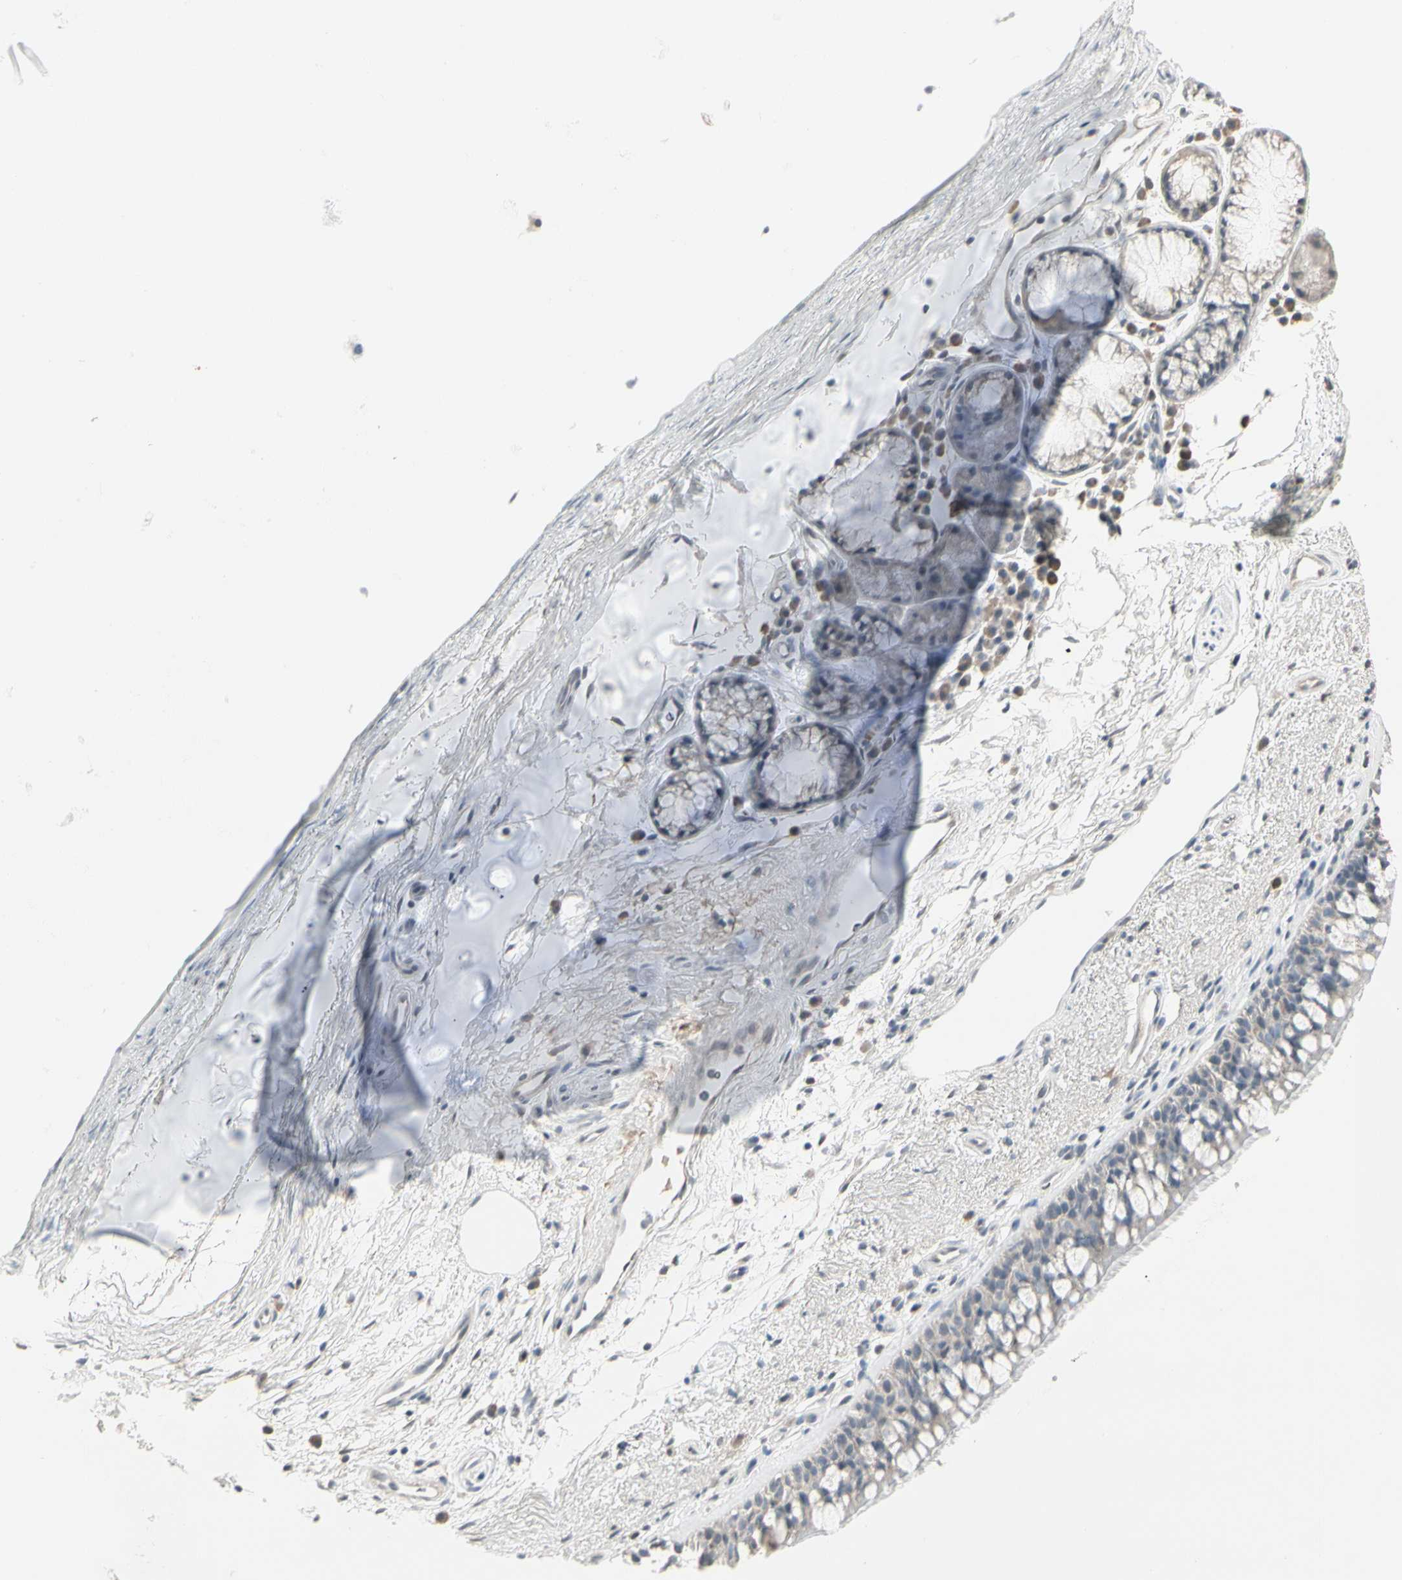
{"staining": {"intensity": "weak", "quantity": "25%-75%", "location": "cytoplasmic/membranous"}, "tissue": "bronchus", "cell_type": "Respiratory epithelial cells", "image_type": "normal", "snomed": [{"axis": "morphology", "description": "Normal tissue, NOS"}, {"axis": "topography", "description": "Bronchus"}], "caption": "Human bronchus stained for a protein (brown) exhibits weak cytoplasmic/membranous positive expression in approximately 25%-75% of respiratory epithelial cells.", "gene": "DMPK", "patient": {"sex": "female", "age": 54}}